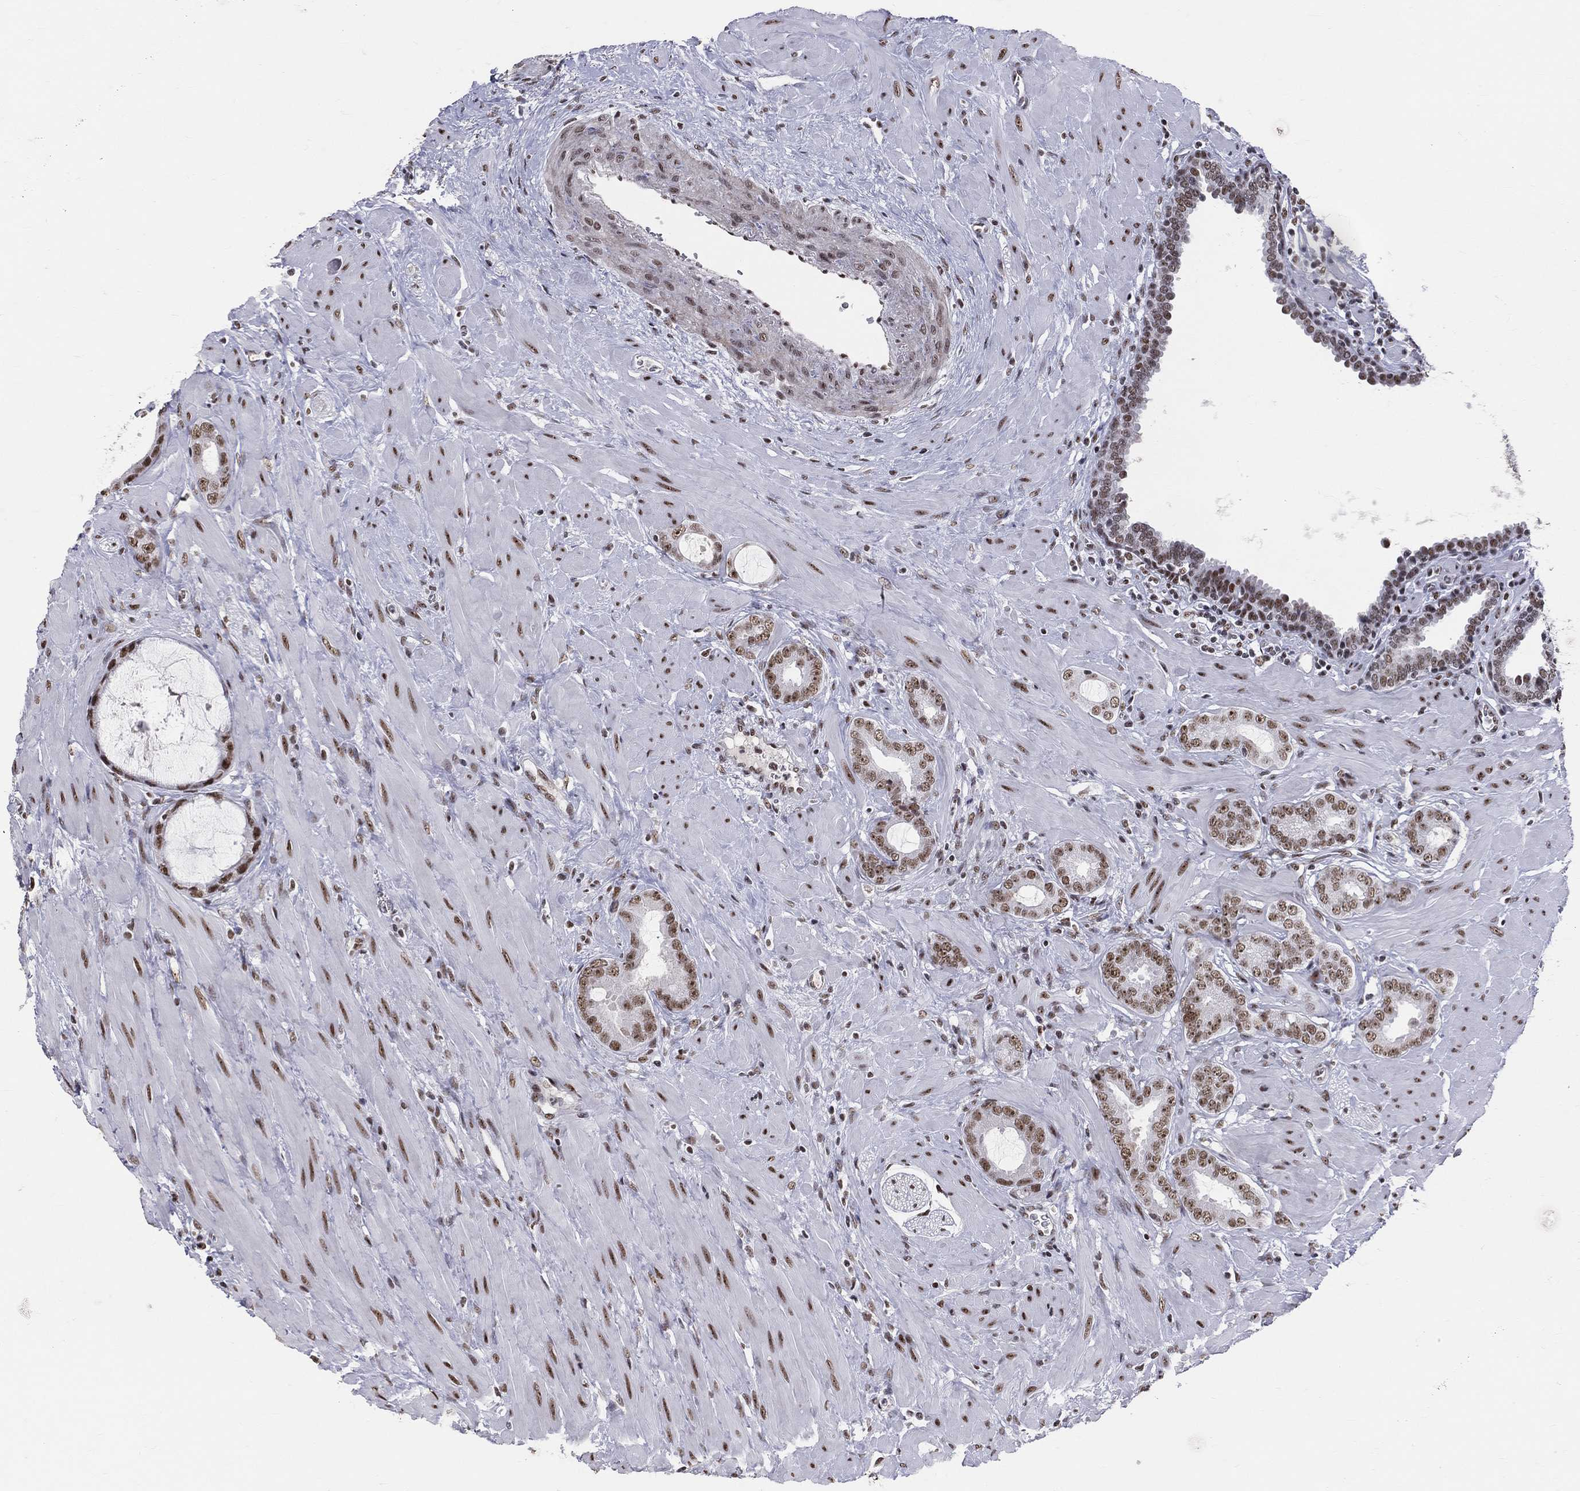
{"staining": {"intensity": "strong", "quantity": ">75%", "location": "nuclear"}, "tissue": "prostate cancer", "cell_type": "Tumor cells", "image_type": "cancer", "snomed": [{"axis": "morphology", "description": "Adenocarcinoma, Low grade"}, {"axis": "topography", "description": "Prostate"}], "caption": "Prostate adenocarcinoma (low-grade) stained with a brown dye shows strong nuclear positive staining in about >75% of tumor cells.", "gene": "CDK7", "patient": {"sex": "male", "age": 68}}